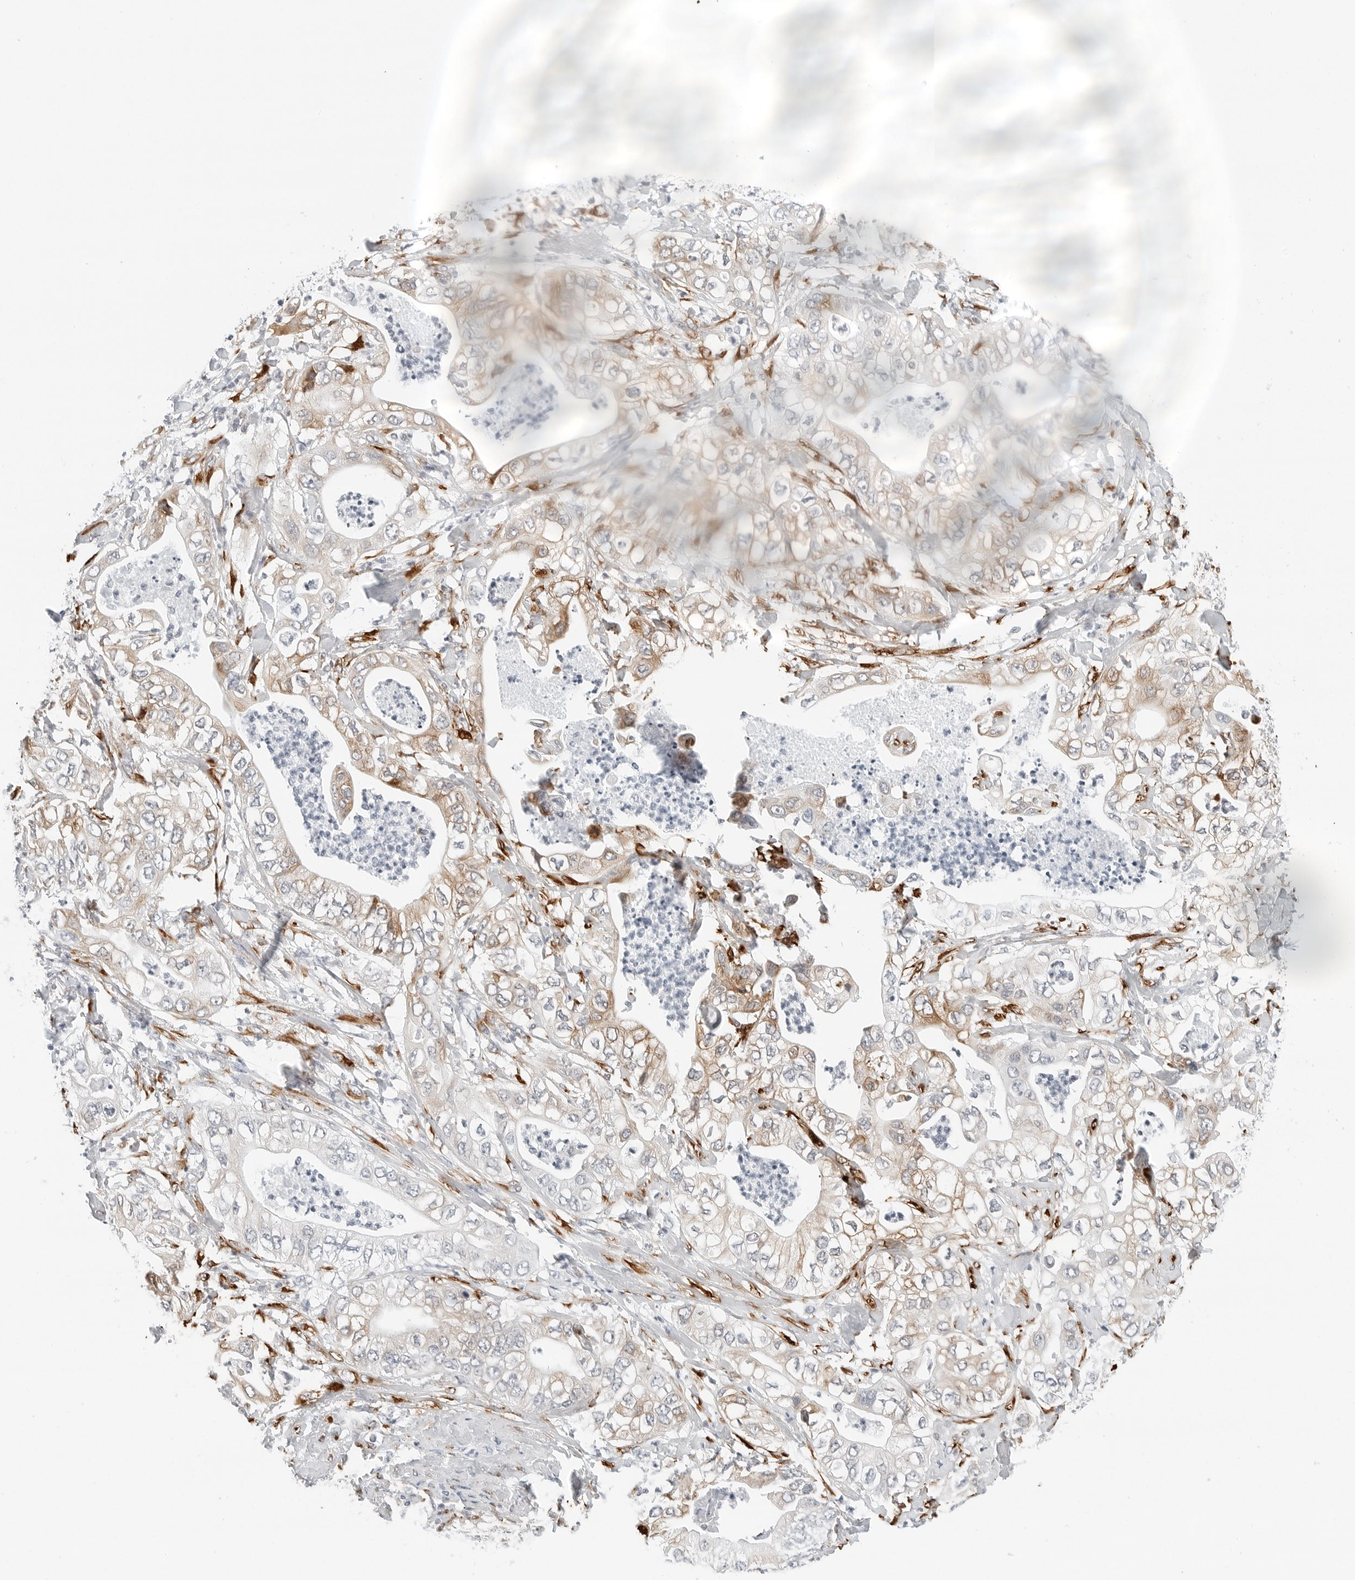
{"staining": {"intensity": "moderate", "quantity": "25%-75%", "location": "cytoplasmic/membranous"}, "tissue": "pancreatic cancer", "cell_type": "Tumor cells", "image_type": "cancer", "snomed": [{"axis": "morphology", "description": "Adenocarcinoma, NOS"}, {"axis": "topography", "description": "Pancreas"}], "caption": "Immunohistochemical staining of pancreatic adenocarcinoma reveals moderate cytoplasmic/membranous protein positivity in about 25%-75% of tumor cells.", "gene": "P4HA2", "patient": {"sex": "female", "age": 78}}